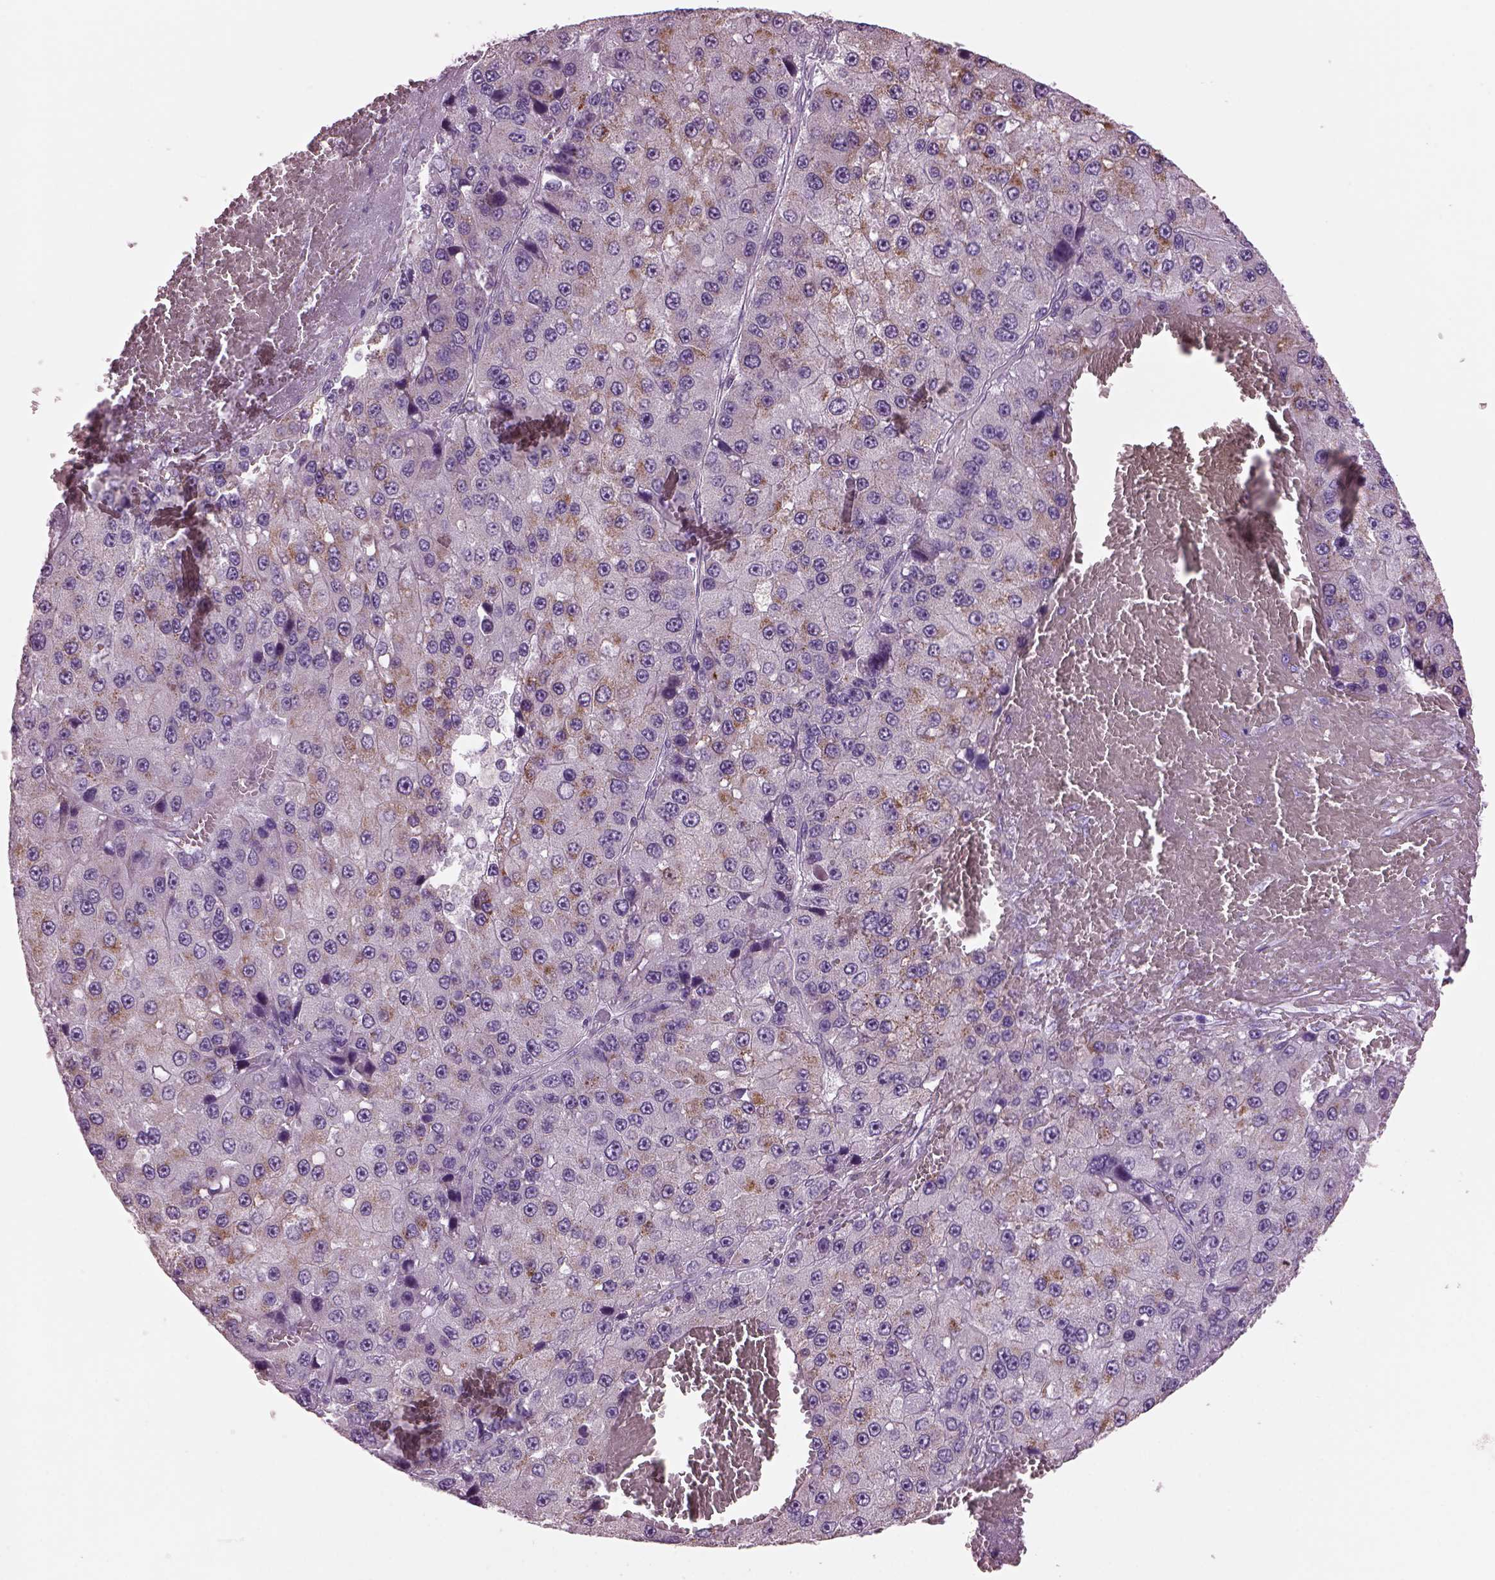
{"staining": {"intensity": "moderate", "quantity": ">75%", "location": "cytoplasmic/membranous"}, "tissue": "liver cancer", "cell_type": "Tumor cells", "image_type": "cancer", "snomed": [{"axis": "morphology", "description": "Carcinoma, Hepatocellular, NOS"}, {"axis": "topography", "description": "Liver"}], "caption": "Immunohistochemistry (IHC) histopathology image of neoplastic tissue: human liver cancer (hepatocellular carcinoma) stained using immunohistochemistry demonstrates medium levels of moderate protein expression localized specifically in the cytoplasmic/membranous of tumor cells, appearing as a cytoplasmic/membranous brown color.", "gene": "PRR9", "patient": {"sex": "female", "age": 73}}